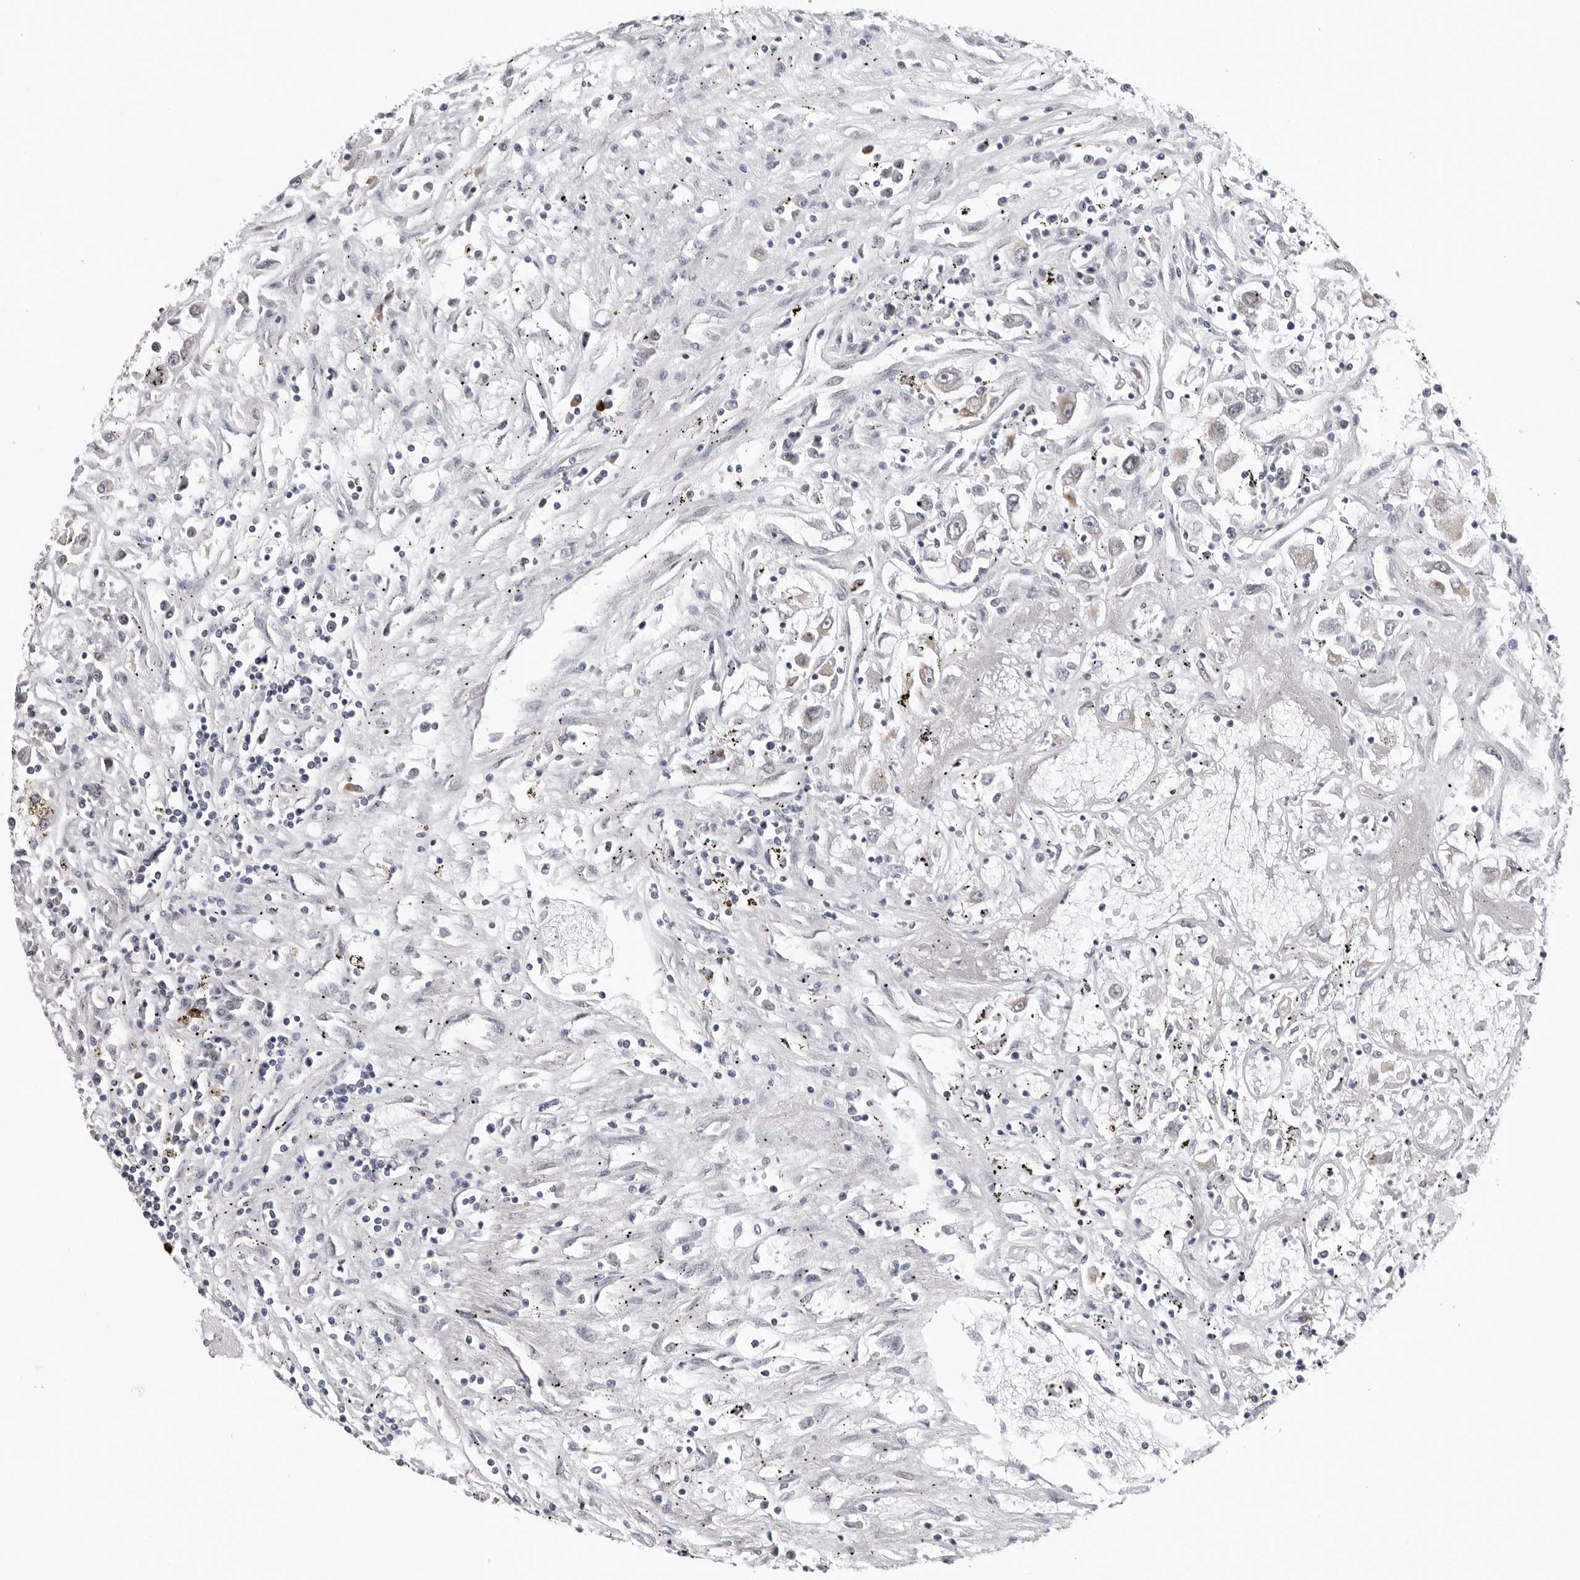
{"staining": {"intensity": "negative", "quantity": "none", "location": "none"}, "tissue": "renal cancer", "cell_type": "Tumor cells", "image_type": "cancer", "snomed": [{"axis": "morphology", "description": "Adenocarcinoma, NOS"}, {"axis": "topography", "description": "Kidney"}], "caption": "Immunohistochemistry (IHC) photomicrograph of neoplastic tissue: human renal cancer (adenocarcinoma) stained with DAB exhibits no significant protein staining in tumor cells. (DAB (3,3'-diaminobenzidine) IHC visualized using brightfield microscopy, high magnification).", "gene": "ZNF502", "patient": {"sex": "female", "age": 52}}